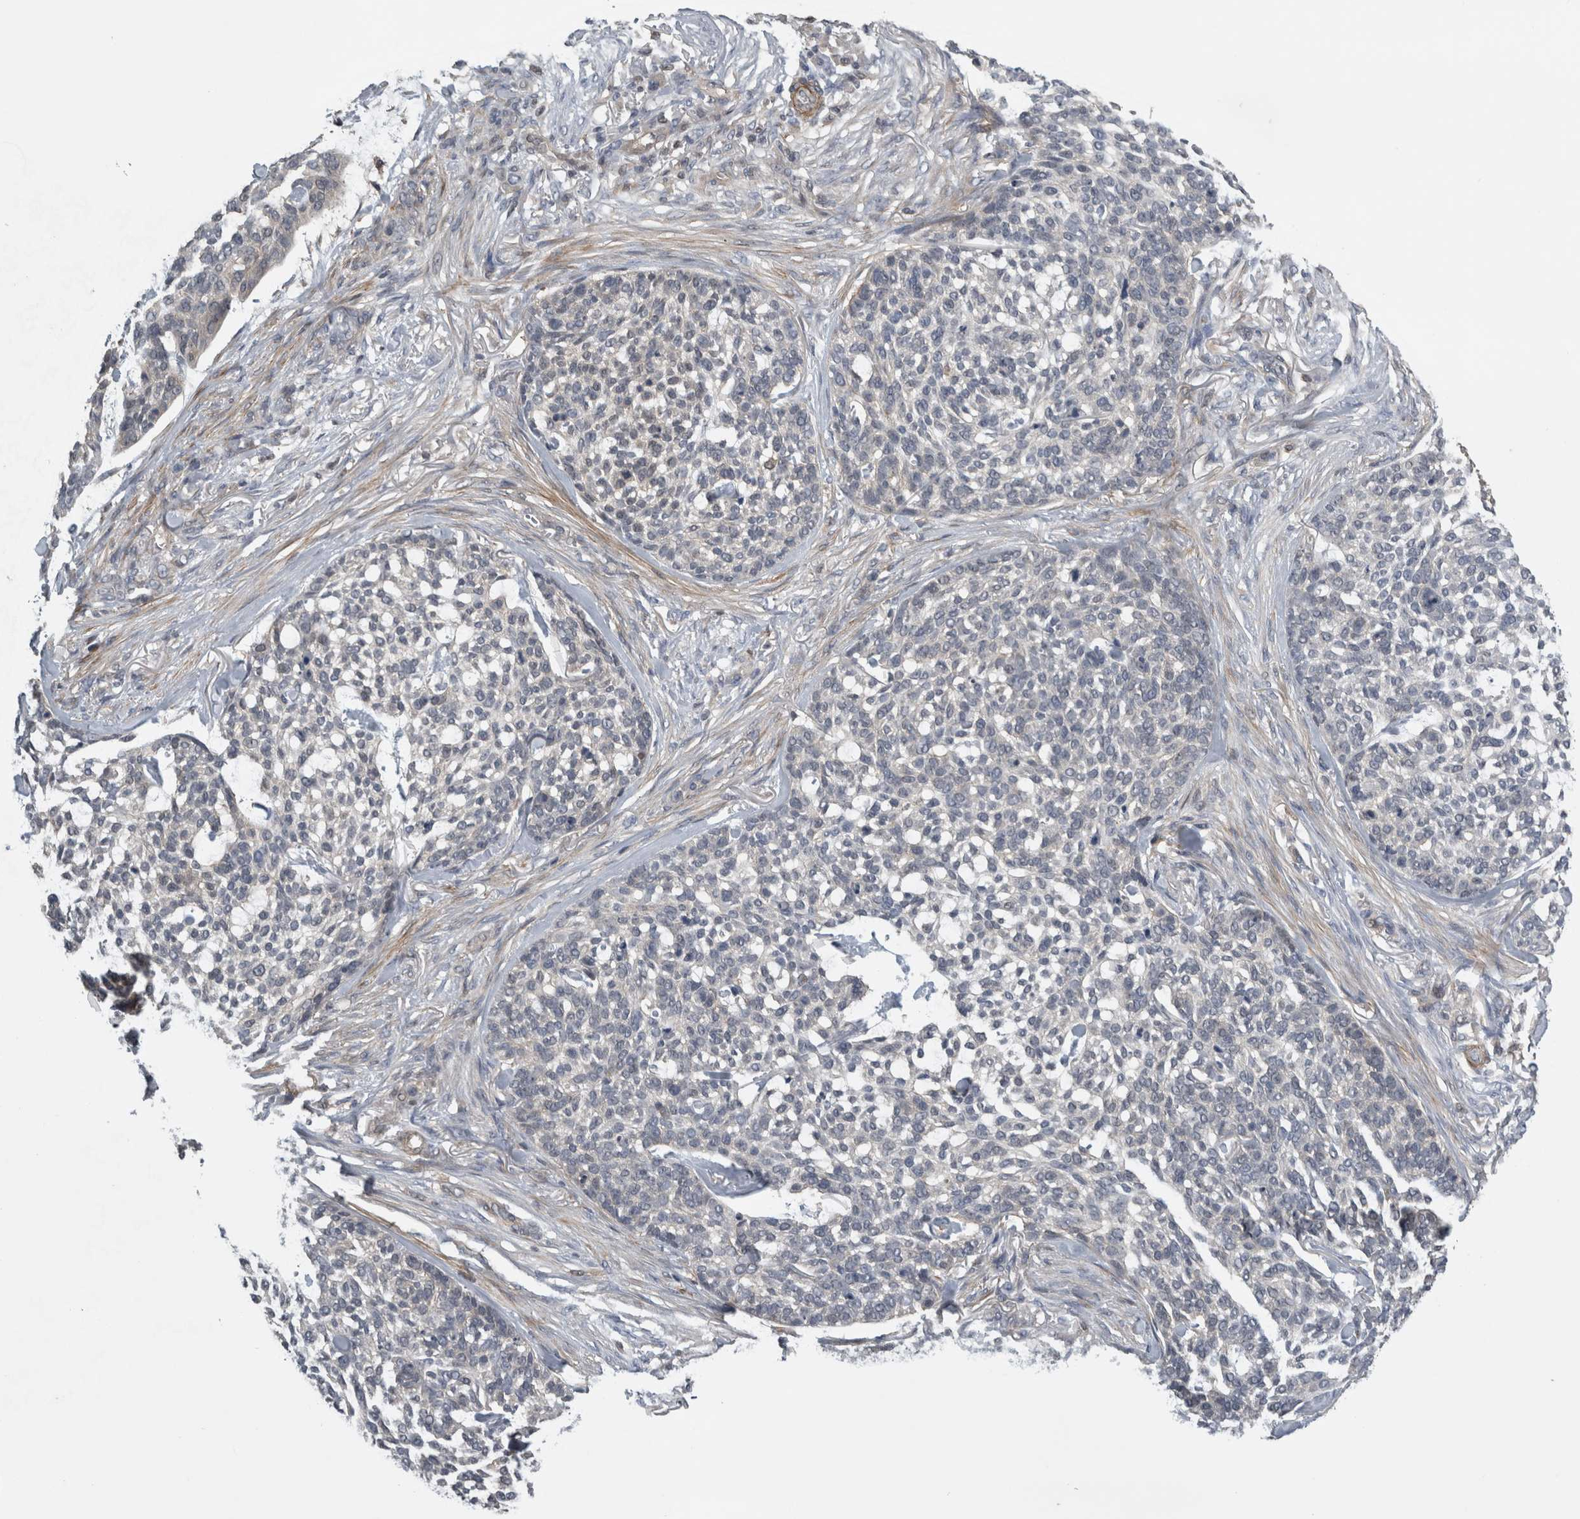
{"staining": {"intensity": "weak", "quantity": "<25%", "location": "cytoplasmic/membranous"}, "tissue": "skin cancer", "cell_type": "Tumor cells", "image_type": "cancer", "snomed": [{"axis": "morphology", "description": "Basal cell carcinoma"}, {"axis": "topography", "description": "Skin"}], "caption": "Immunohistochemistry (IHC) micrograph of neoplastic tissue: human skin basal cell carcinoma stained with DAB exhibits no significant protein expression in tumor cells.", "gene": "NAPRT", "patient": {"sex": "female", "age": 64}}